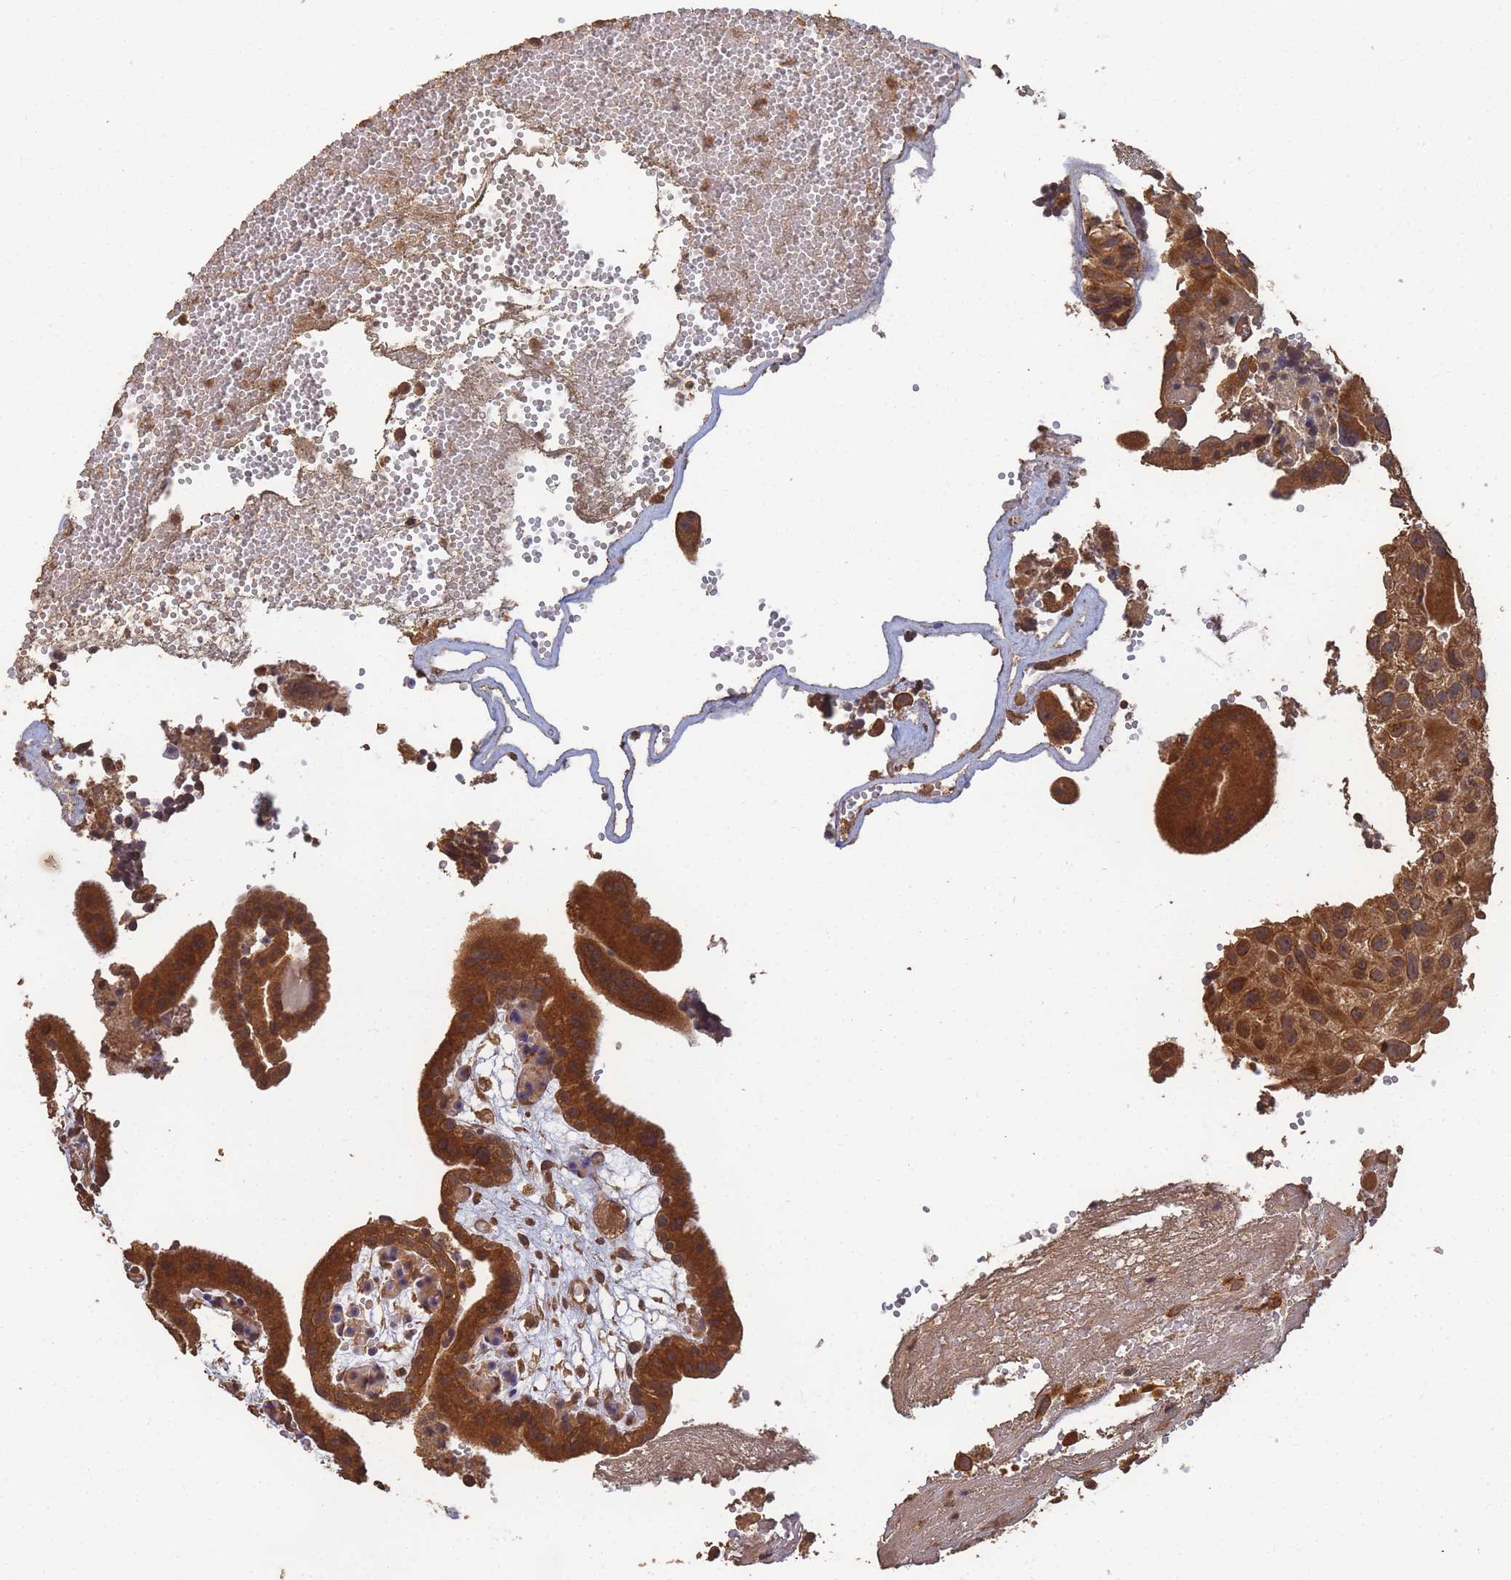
{"staining": {"intensity": "strong", "quantity": ">75%", "location": "cytoplasmic/membranous"}, "tissue": "placenta", "cell_type": "Trophoblastic cells", "image_type": "normal", "snomed": [{"axis": "morphology", "description": "Normal tissue, NOS"}, {"axis": "topography", "description": "Placenta"}], "caption": "Immunohistochemistry photomicrograph of benign human placenta stained for a protein (brown), which exhibits high levels of strong cytoplasmic/membranous staining in approximately >75% of trophoblastic cells.", "gene": "ALKBH1", "patient": {"sex": "female", "age": 18}}